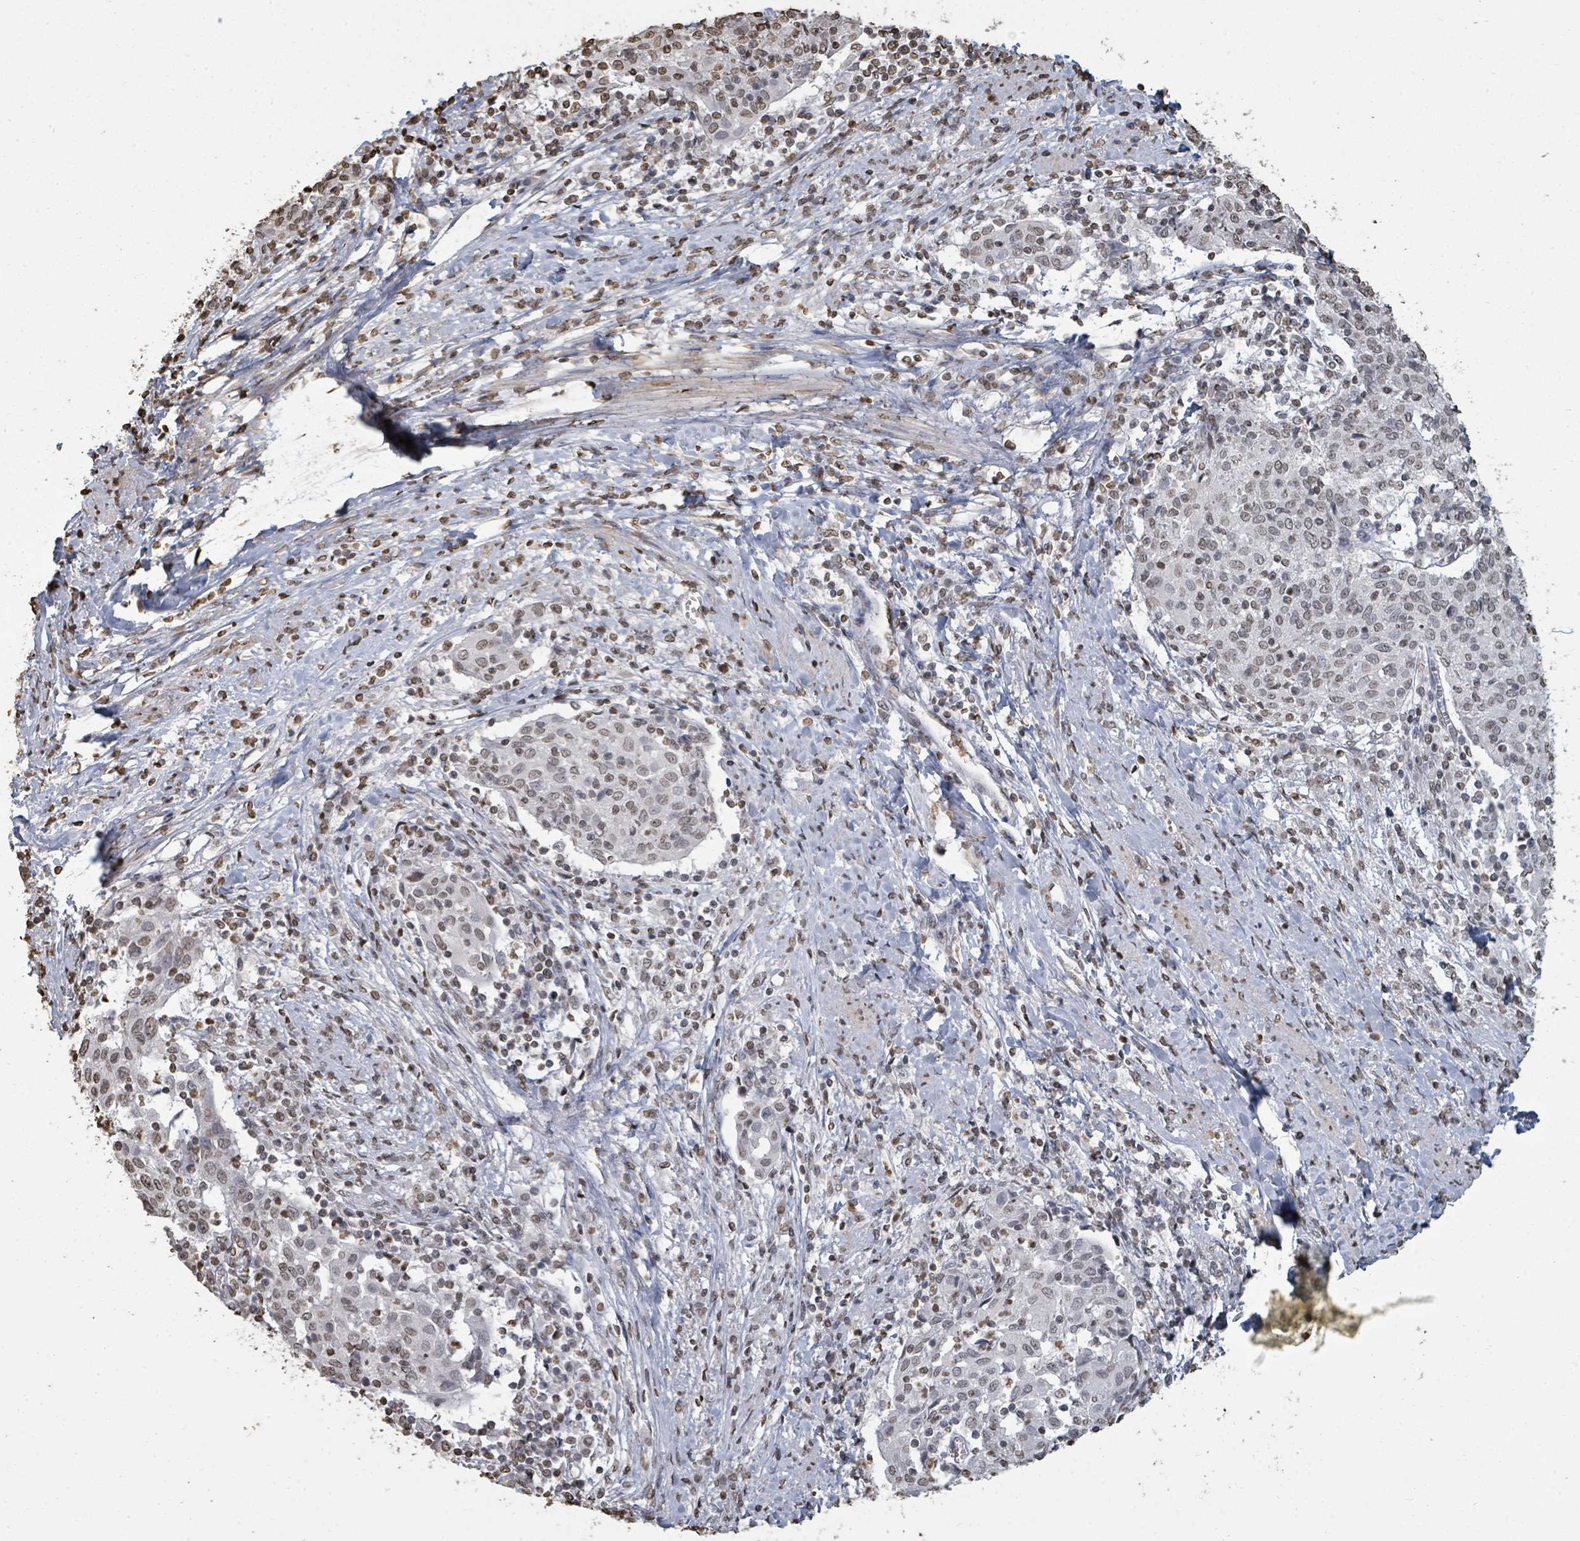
{"staining": {"intensity": "weak", "quantity": ">75%", "location": "nuclear"}, "tissue": "cervical cancer", "cell_type": "Tumor cells", "image_type": "cancer", "snomed": [{"axis": "morphology", "description": "Squamous cell carcinoma, NOS"}, {"axis": "topography", "description": "Cervix"}], "caption": "Human cervical squamous cell carcinoma stained for a protein (brown) shows weak nuclear positive positivity in about >75% of tumor cells.", "gene": "MRPS12", "patient": {"sex": "female", "age": 52}}